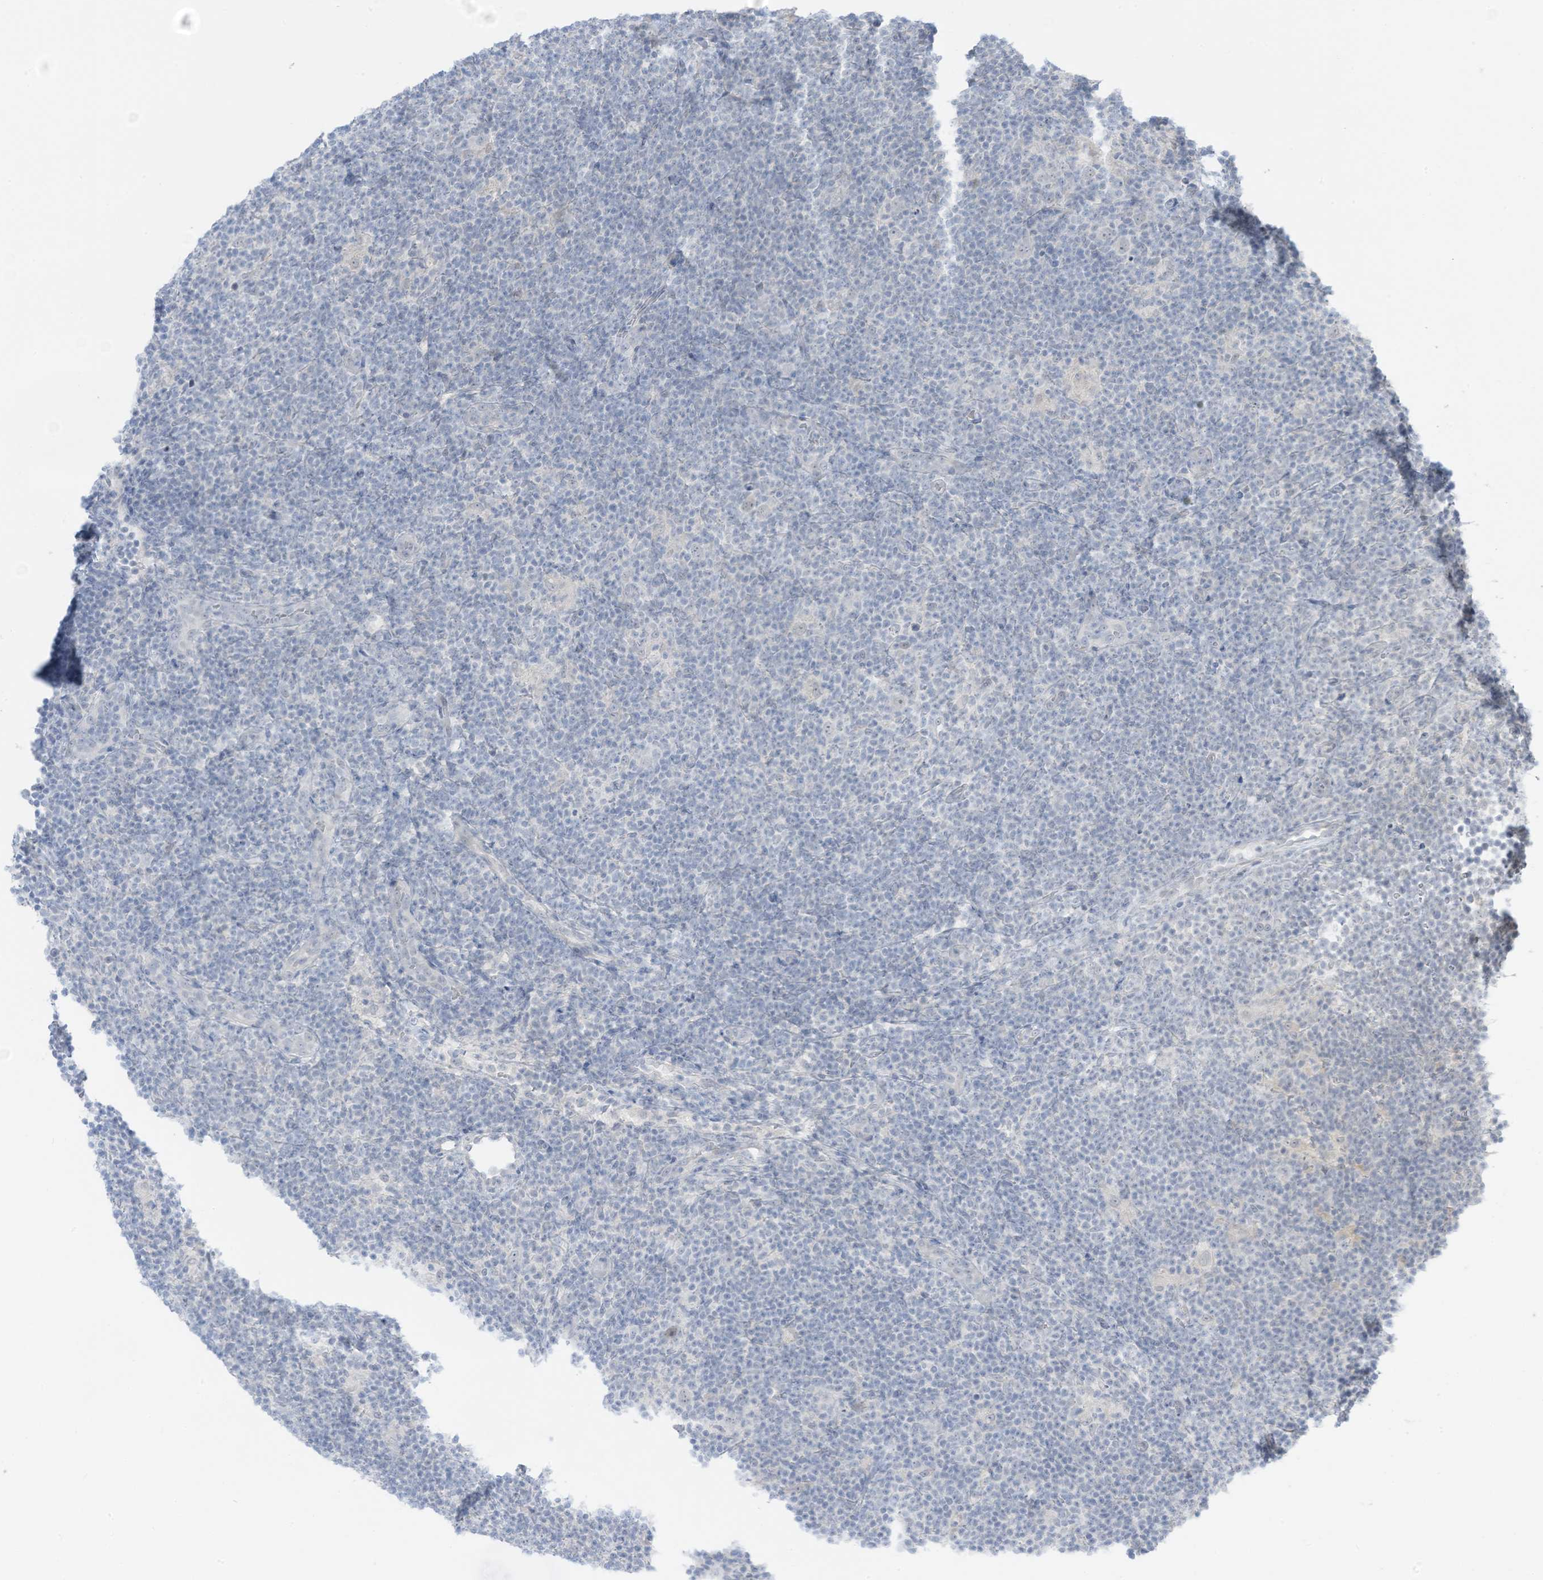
{"staining": {"intensity": "negative", "quantity": "none", "location": "none"}, "tissue": "lymphoma", "cell_type": "Tumor cells", "image_type": "cancer", "snomed": [{"axis": "morphology", "description": "Hodgkin's disease, NOS"}, {"axis": "topography", "description": "Lymph node"}], "caption": "Human lymphoma stained for a protein using immunohistochemistry (IHC) displays no expression in tumor cells.", "gene": "ASPRV1", "patient": {"sex": "female", "age": 57}}